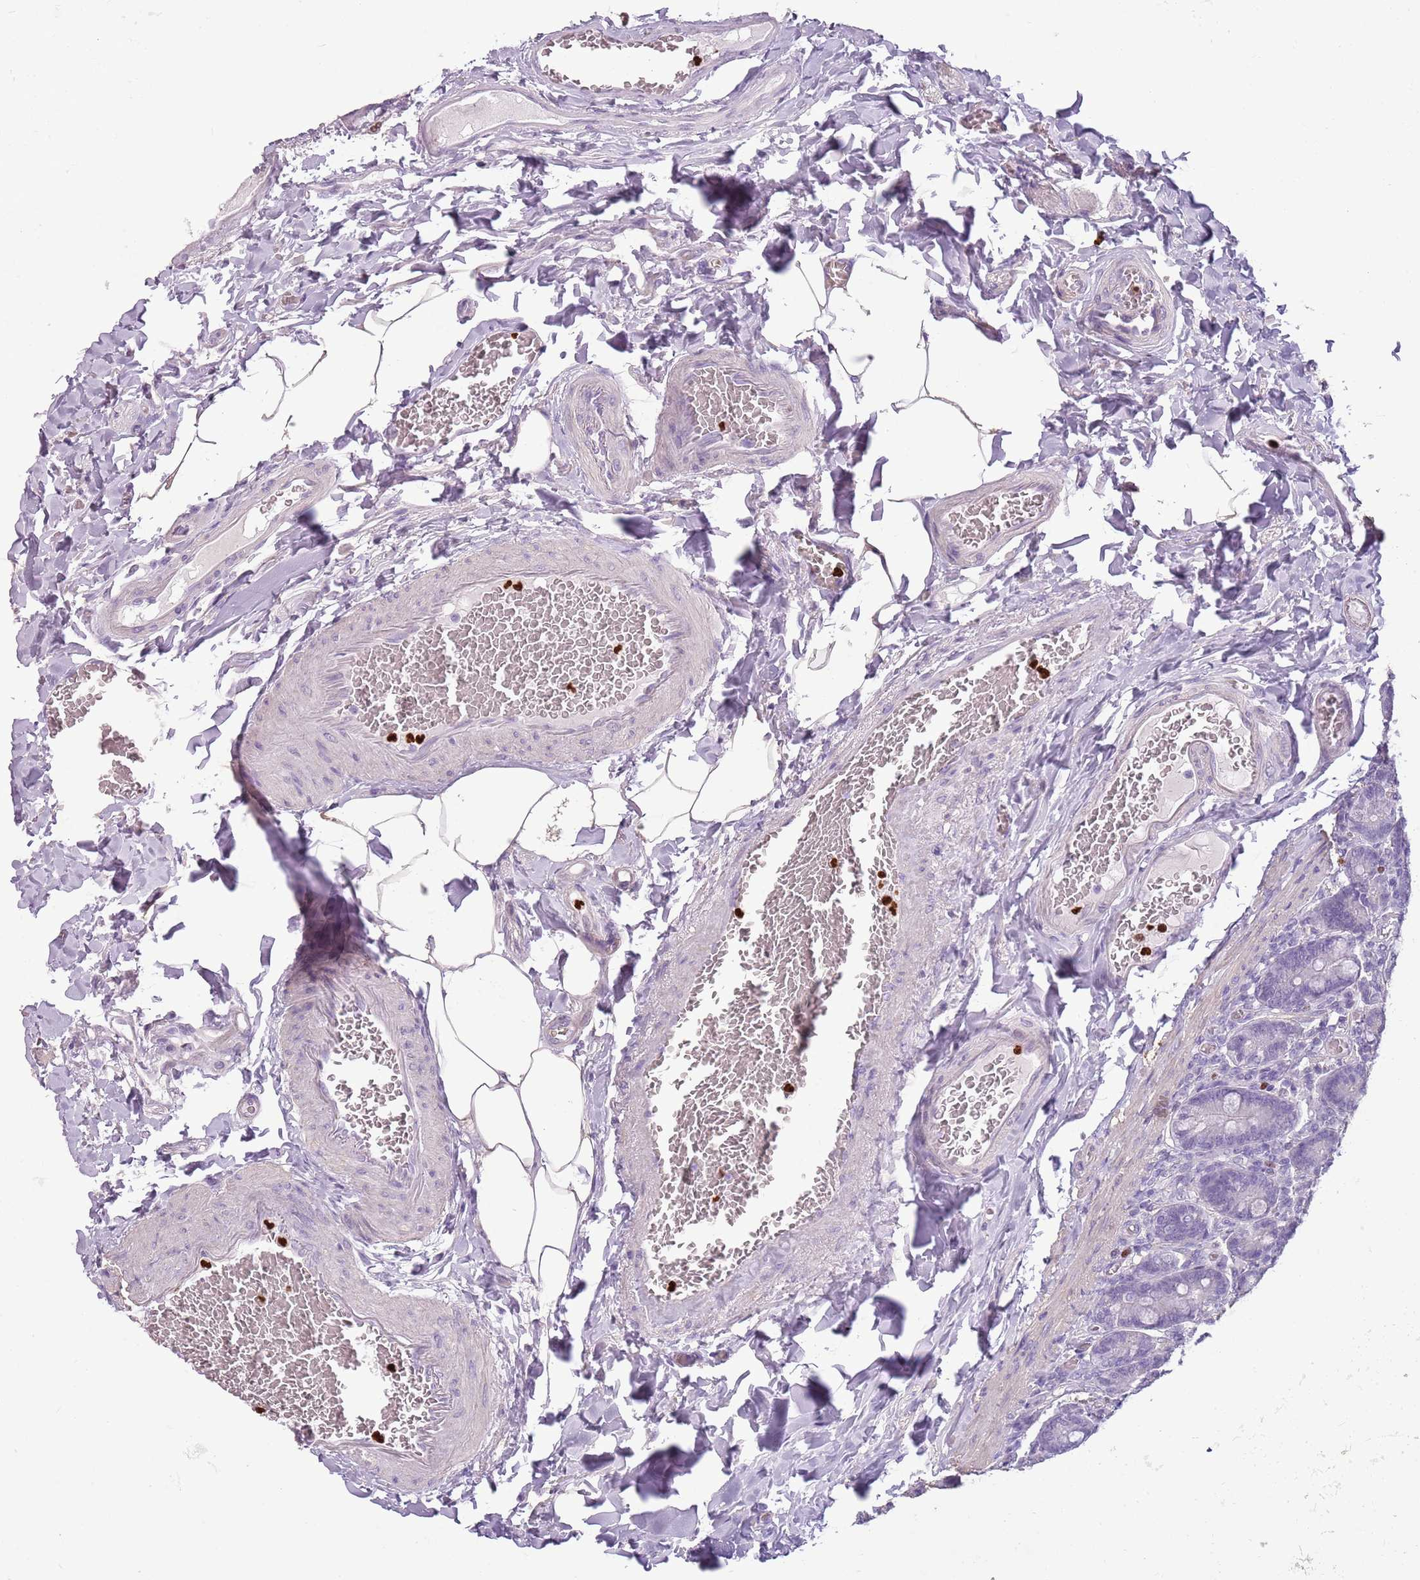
{"staining": {"intensity": "negative", "quantity": "none", "location": "none"}, "tissue": "duodenum", "cell_type": "Glandular cells", "image_type": "normal", "snomed": [{"axis": "morphology", "description": "Normal tissue, NOS"}, {"axis": "topography", "description": "Duodenum"}], "caption": "Glandular cells are negative for protein expression in benign human duodenum. (DAB (3,3'-diaminobenzidine) immunohistochemistry (IHC) with hematoxylin counter stain).", "gene": "CELF6", "patient": {"sex": "female", "age": 62}}